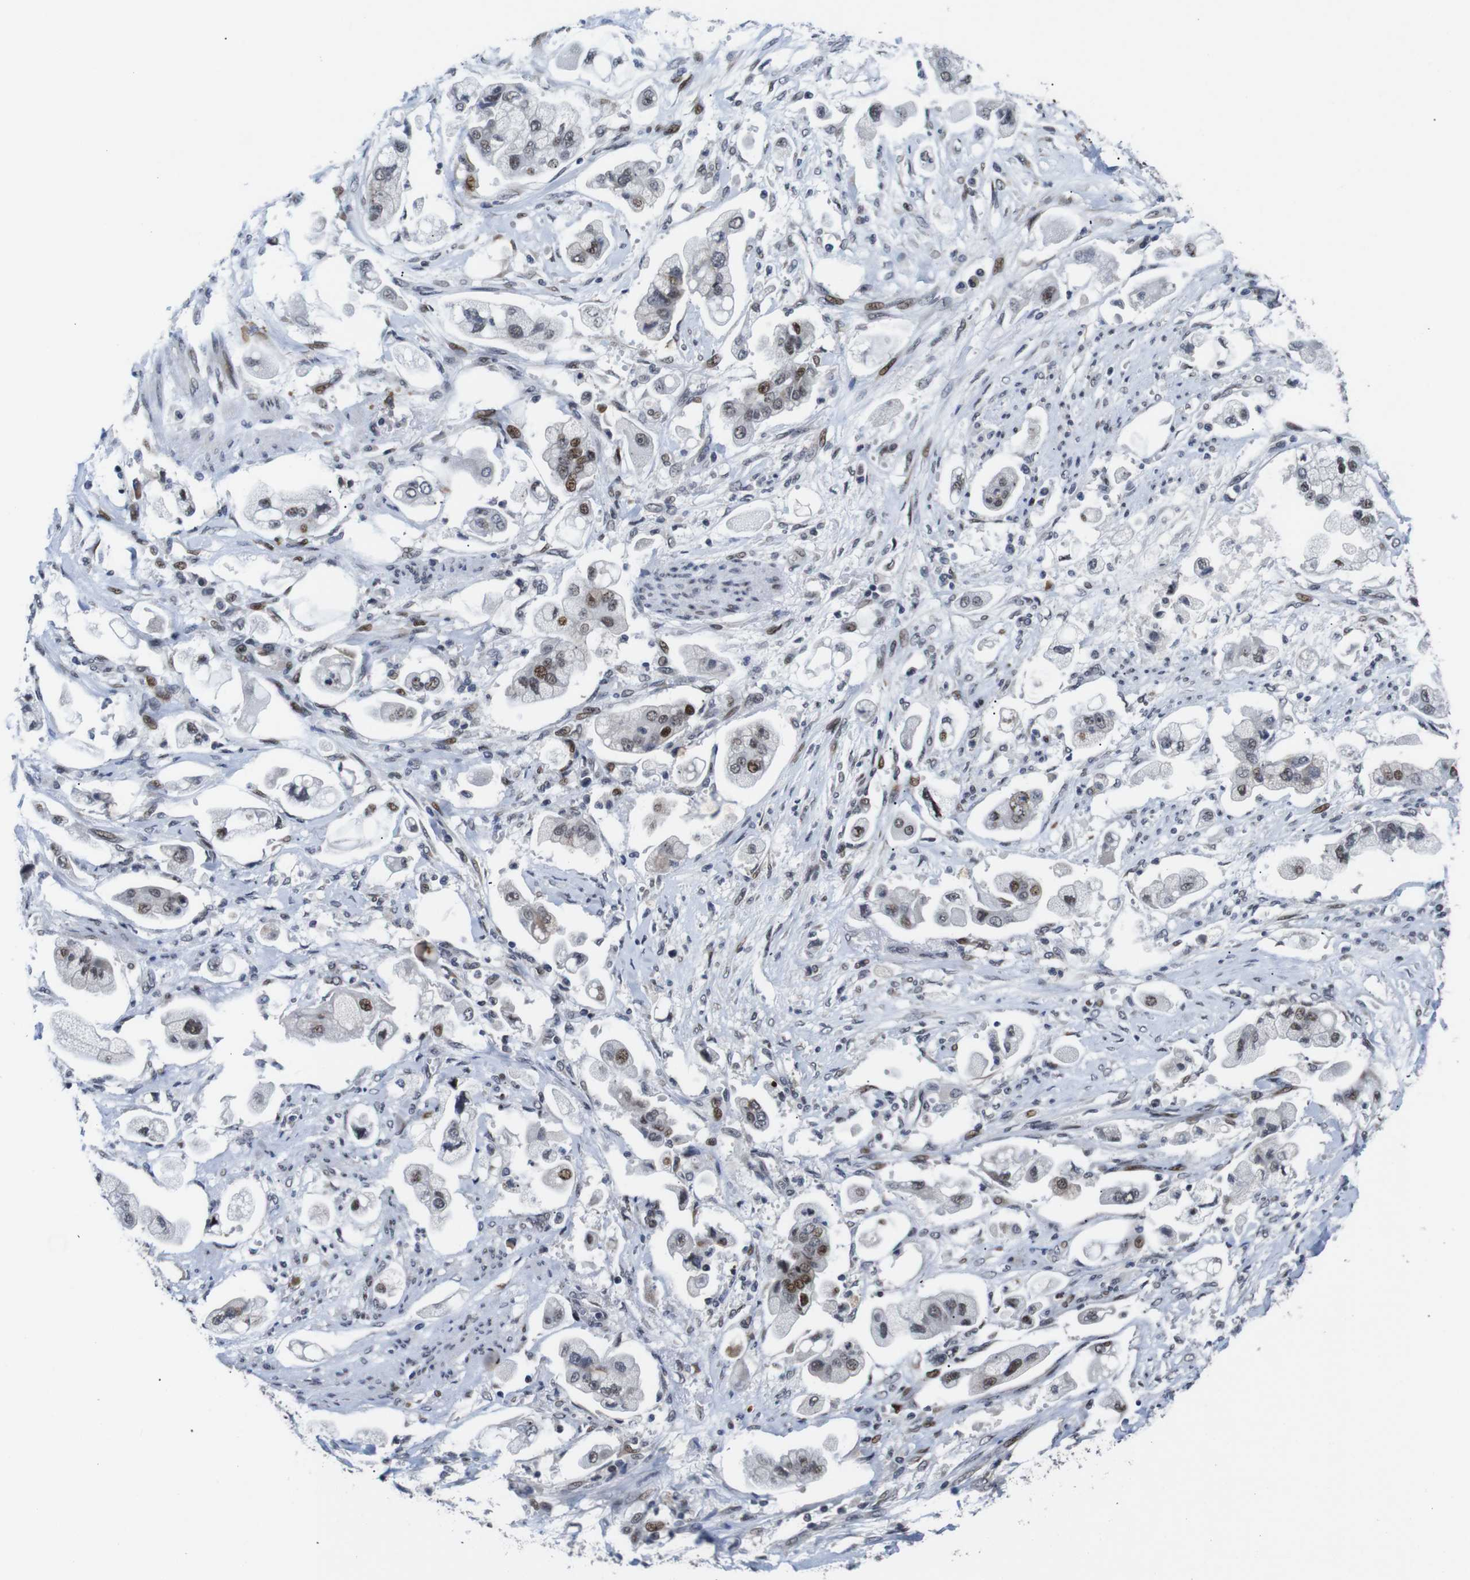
{"staining": {"intensity": "moderate", "quantity": "25%-75%", "location": "nuclear"}, "tissue": "stomach cancer", "cell_type": "Tumor cells", "image_type": "cancer", "snomed": [{"axis": "morphology", "description": "Adenocarcinoma, NOS"}, {"axis": "topography", "description": "Stomach"}], "caption": "The image shows a brown stain indicating the presence of a protein in the nuclear of tumor cells in adenocarcinoma (stomach).", "gene": "EIF4G1", "patient": {"sex": "male", "age": 62}}